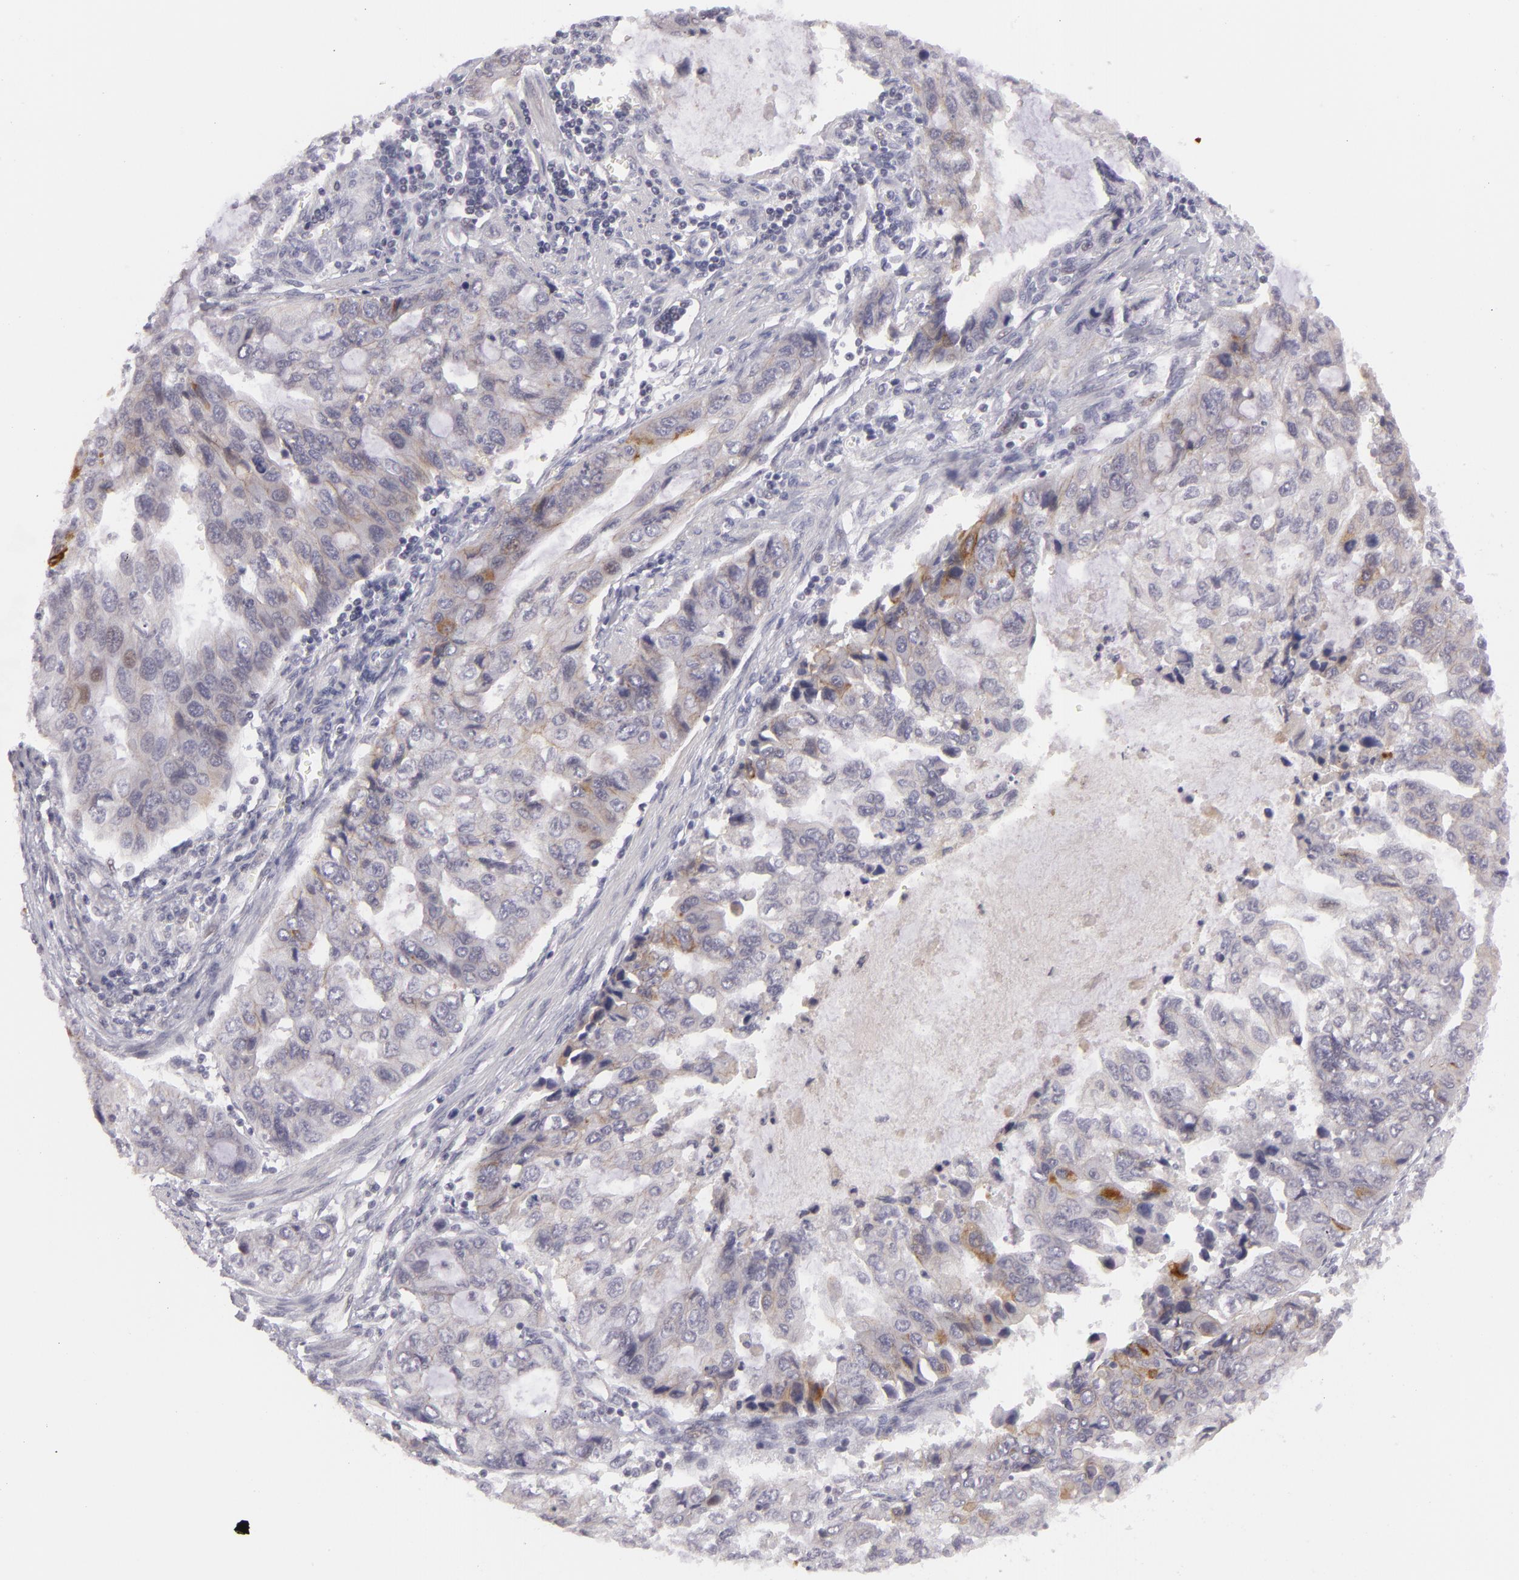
{"staining": {"intensity": "negative", "quantity": "none", "location": "none"}, "tissue": "stomach cancer", "cell_type": "Tumor cells", "image_type": "cancer", "snomed": [{"axis": "morphology", "description": "Adenocarcinoma, NOS"}, {"axis": "topography", "description": "Stomach, upper"}], "caption": "Tumor cells are negative for brown protein staining in stomach cancer (adenocarcinoma).", "gene": "CTNNB1", "patient": {"sex": "female", "age": 52}}